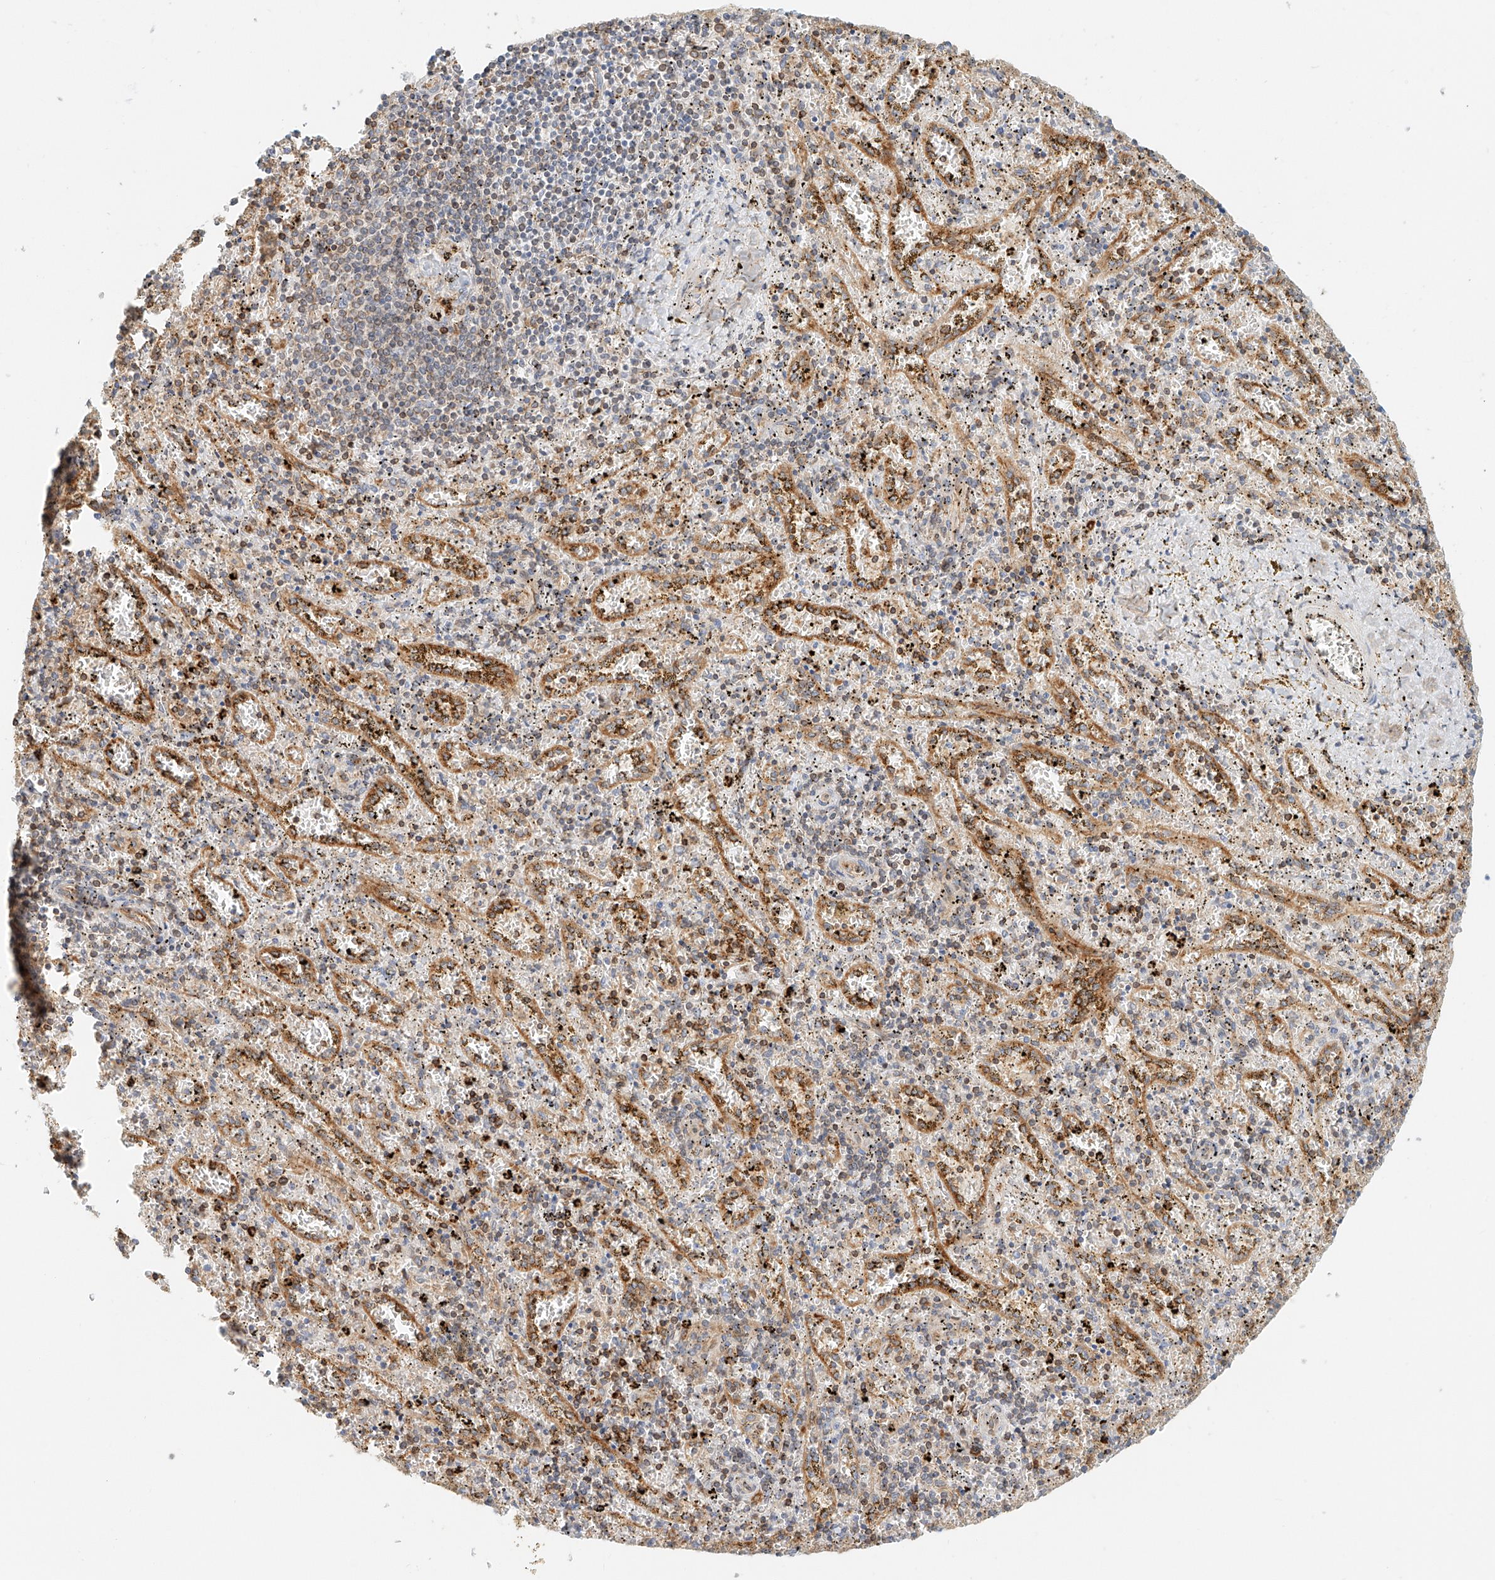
{"staining": {"intensity": "moderate", "quantity": "25%-75%", "location": "cytoplasmic/membranous"}, "tissue": "spleen", "cell_type": "Cells in red pulp", "image_type": "normal", "snomed": [{"axis": "morphology", "description": "Normal tissue, NOS"}, {"axis": "topography", "description": "Spleen"}], "caption": "The image exhibits immunohistochemical staining of unremarkable spleen. There is moderate cytoplasmic/membranous expression is appreciated in about 25%-75% of cells in red pulp. (DAB (3,3'-diaminobenzidine) IHC, brown staining for protein, blue staining for nuclei).", "gene": "DHRS7", "patient": {"sex": "male", "age": 11}}